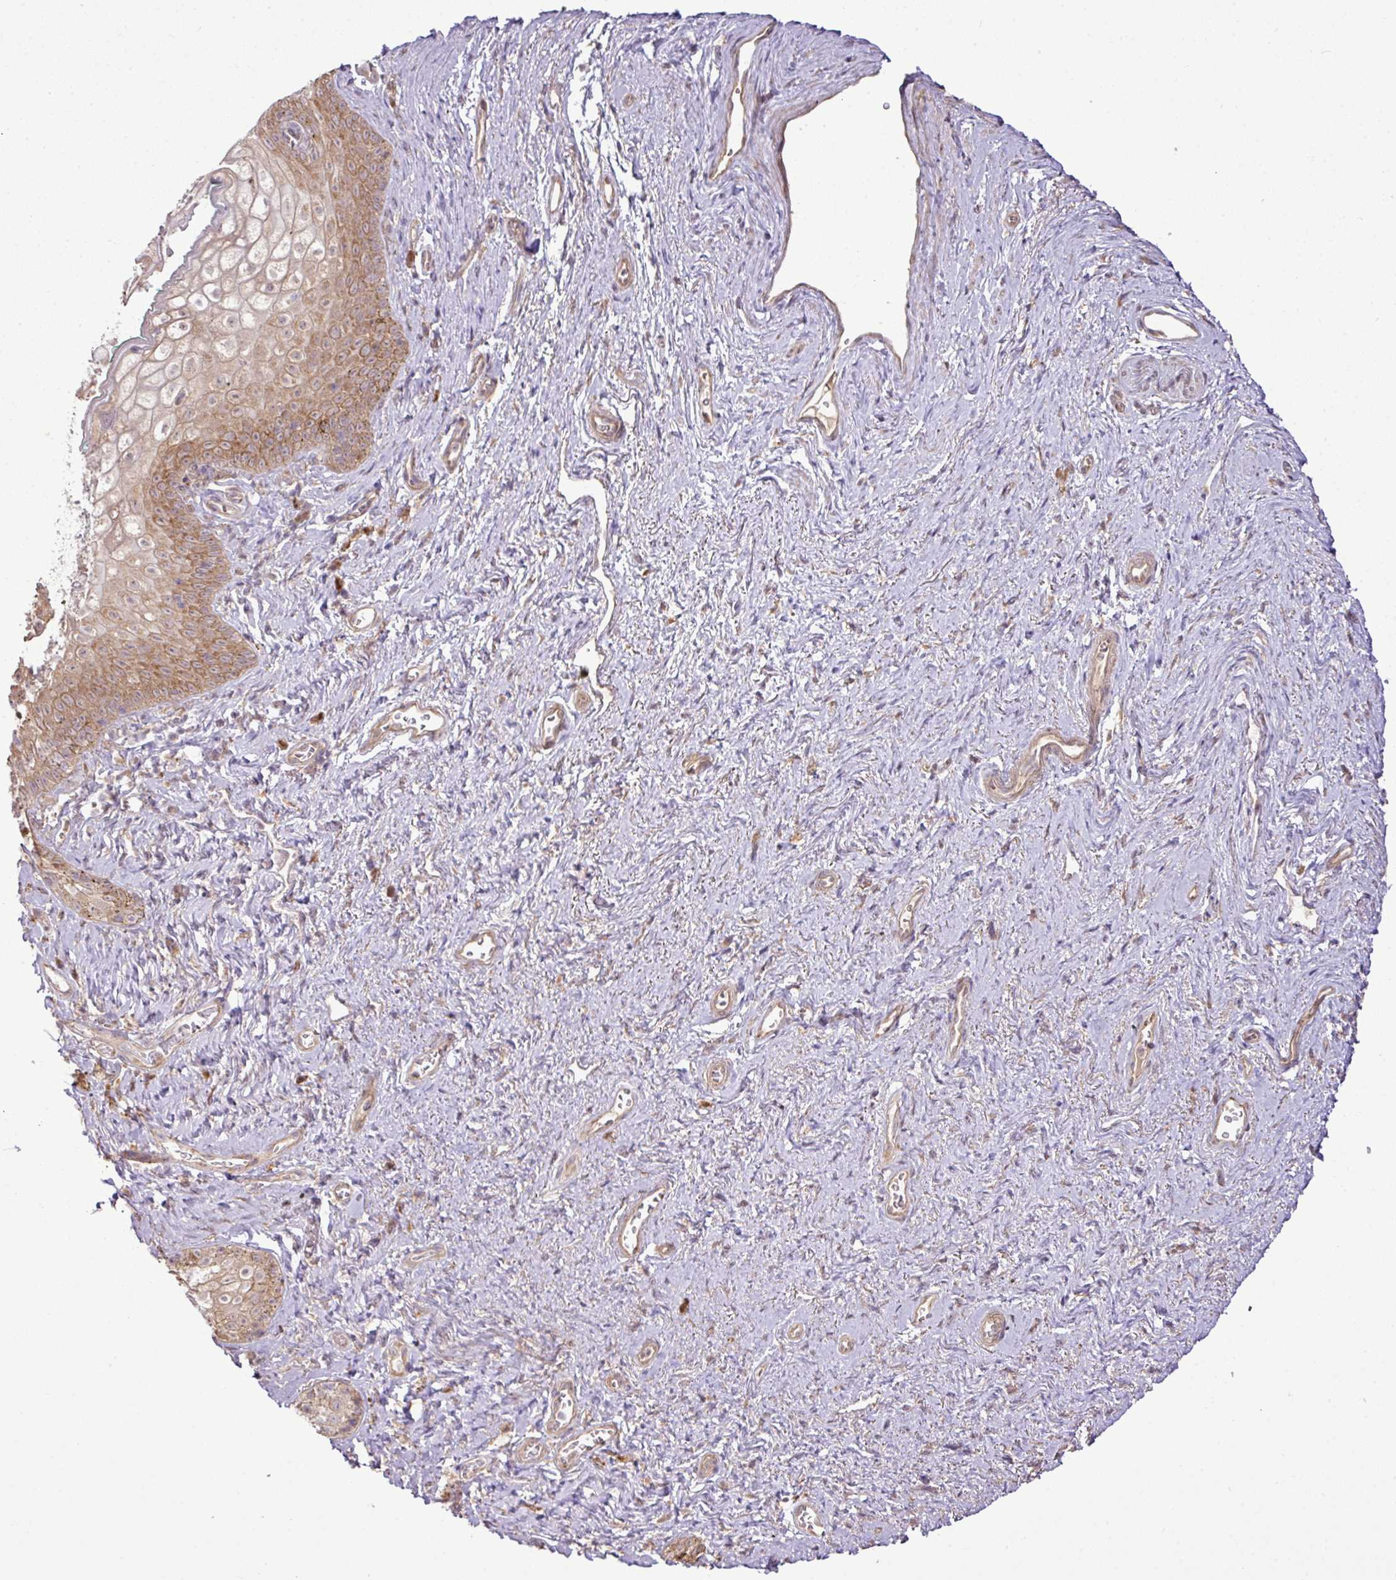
{"staining": {"intensity": "moderate", "quantity": "25%-75%", "location": "cytoplasmic/membranous"}, "tissue": "vagina", "cell_type": "Squamous epithelial cells", "image_type": "normal", "snomed": [{"axis": "morphology", "description": "Normal tissue, NOS"}, {"axis": "topography", "description": "Vulva"}, {"axis": "topography", "description": "Vagina"}, {"axis": "topography", "description": "Peripheral nerve tissue"}], "caption": "Immunohistochemistry photomicrograph of unremarkable vagina stained for a protein (brown), which shows medium levels of moderate cytoplasmic/membranous positivity in approximately 25%-75% of squamous epithelial cells.", "gene": "DNAAF4", "patient": {"sex": "female", "age": 66}}